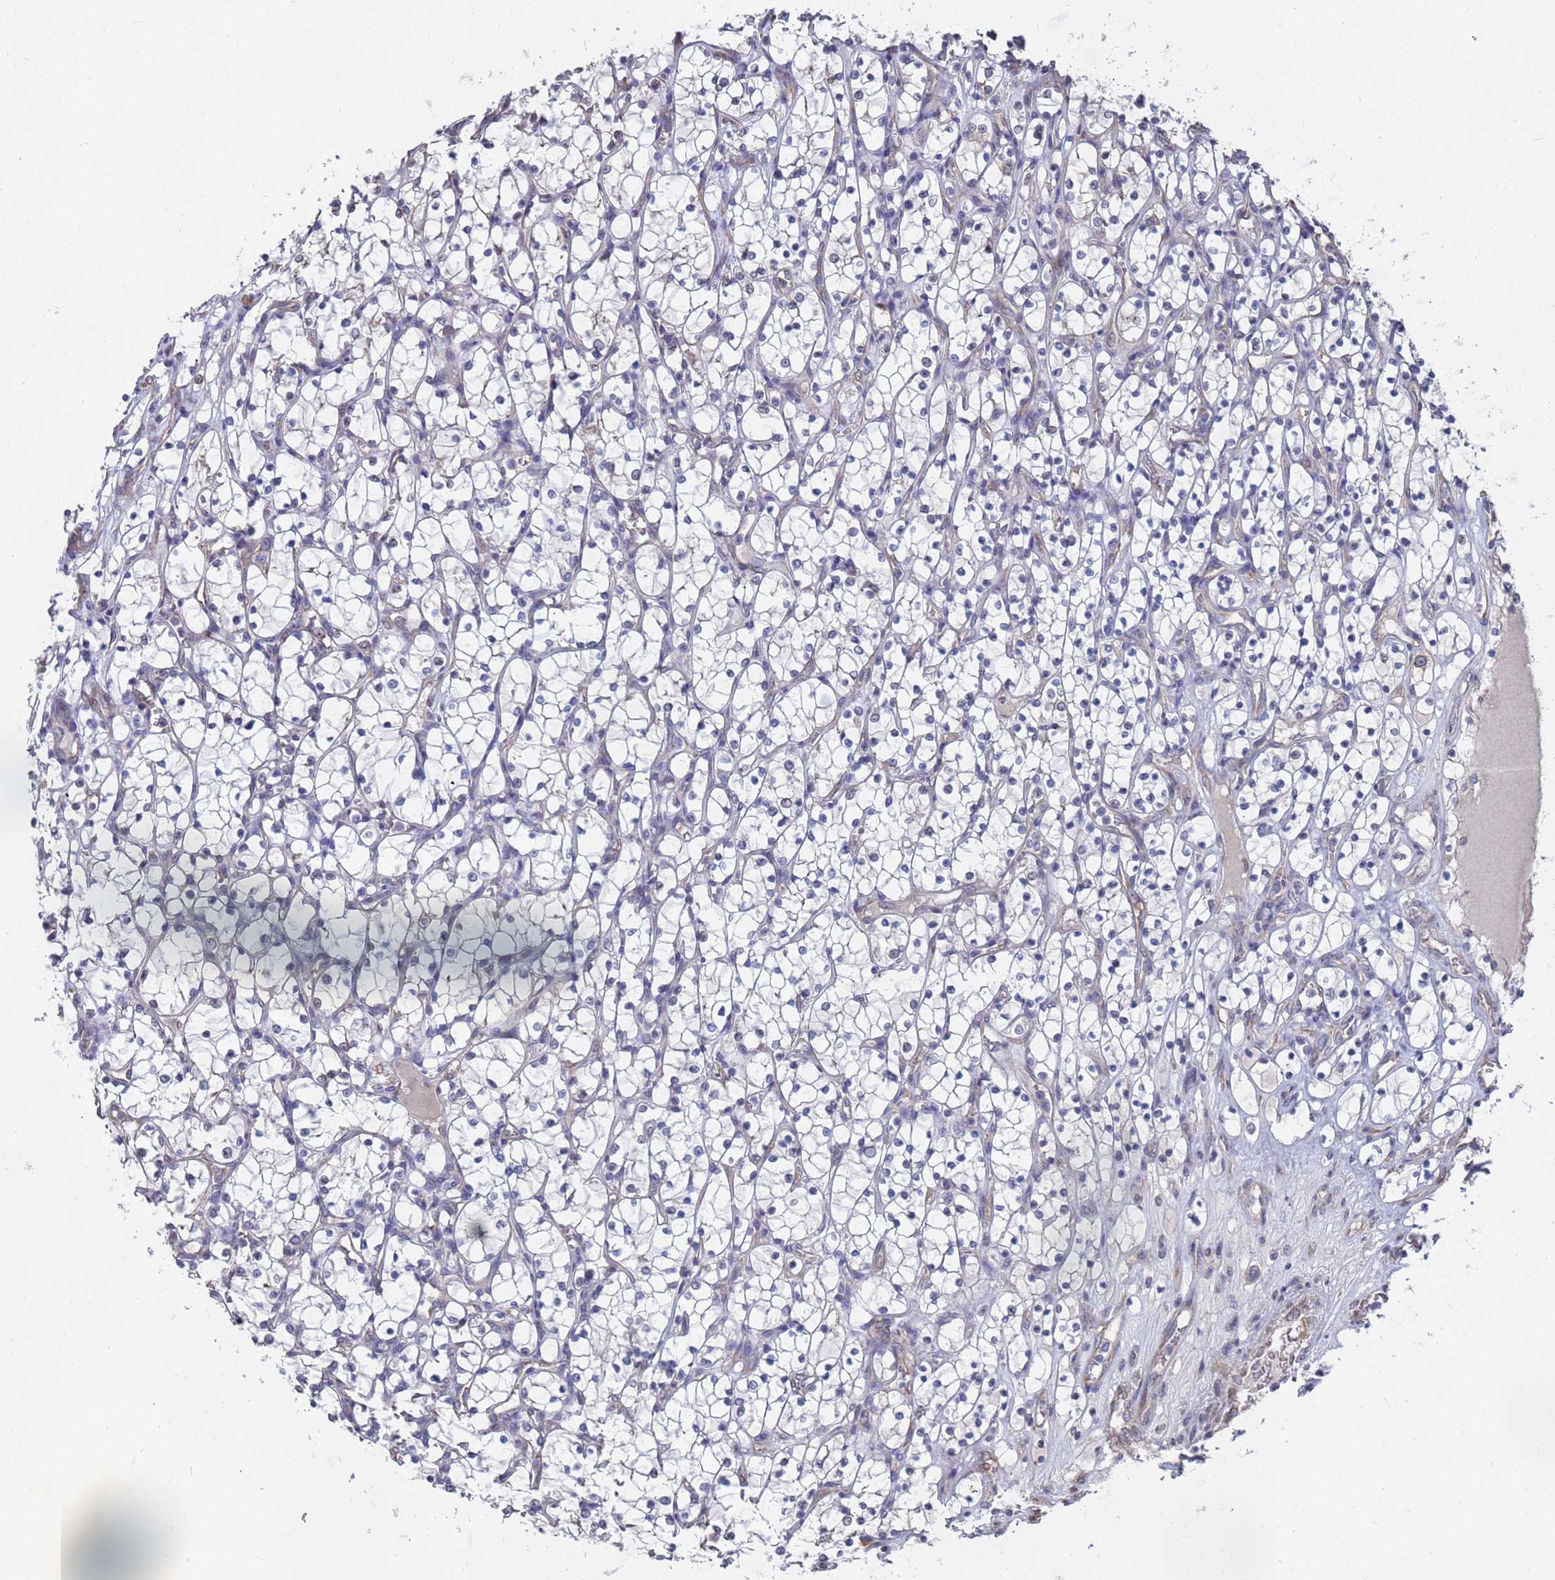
{"staining": {"intensity": "negative", "quantity": "none", "location": "none"}, "tissue": "renal cancer", "cell_type": "Tumor cells", "image_type": "cancer", "snomed": [{"axis": "morphology", "description": "Adenocarcinoma, NOS"}, {"axis": "topography", "description": "Kidney"}], "caption": "This is a image of immunohistochemistry staining of renal cancer, which shows no expression in tumor cells.", "gene": "CFAP119", "patient": {"sex": "female", "age": 69}}